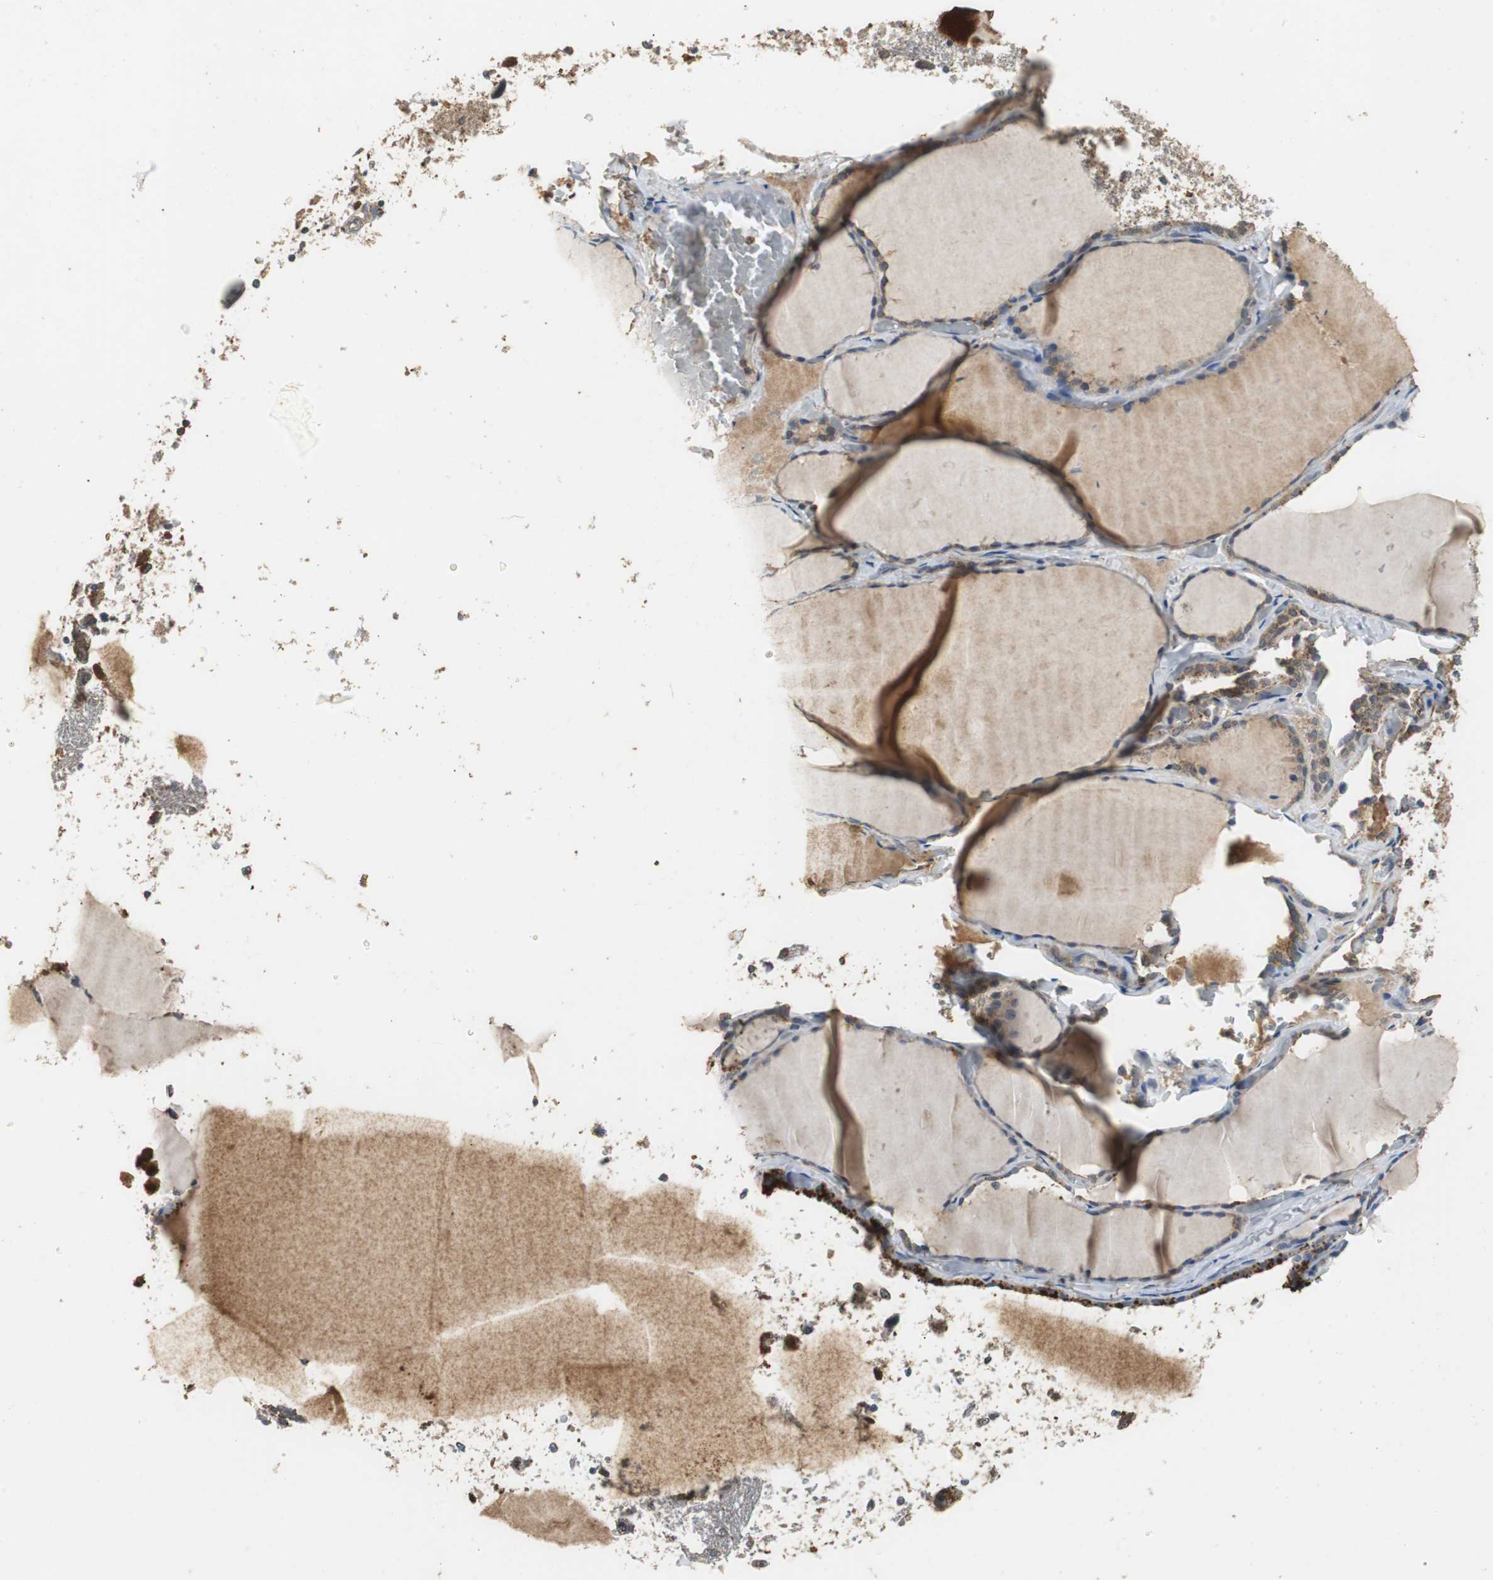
{"staining": {"intensity": "moderate", "quantity": "25%-75%", "location": "cytoplasmic/membranous"}, "tissue": "thyroid gland", "cell_type": "Glandular cells", "image_type": "normal", "snomed": [{"axis": "morphology", "description": "Normal tissue, NOS"}, {"axis": "topography", "description": "Thyroid gland"}], "caption": "A brown stain labels moderate cytoplasmic/membranous positivity of a protein in glandular cells of normal thyroid gland. (brown staining indicates protein expression, while blue staining denotes nuclei).", "gene": "VBP1", "patient": {"sex": "female", "age": 22}}